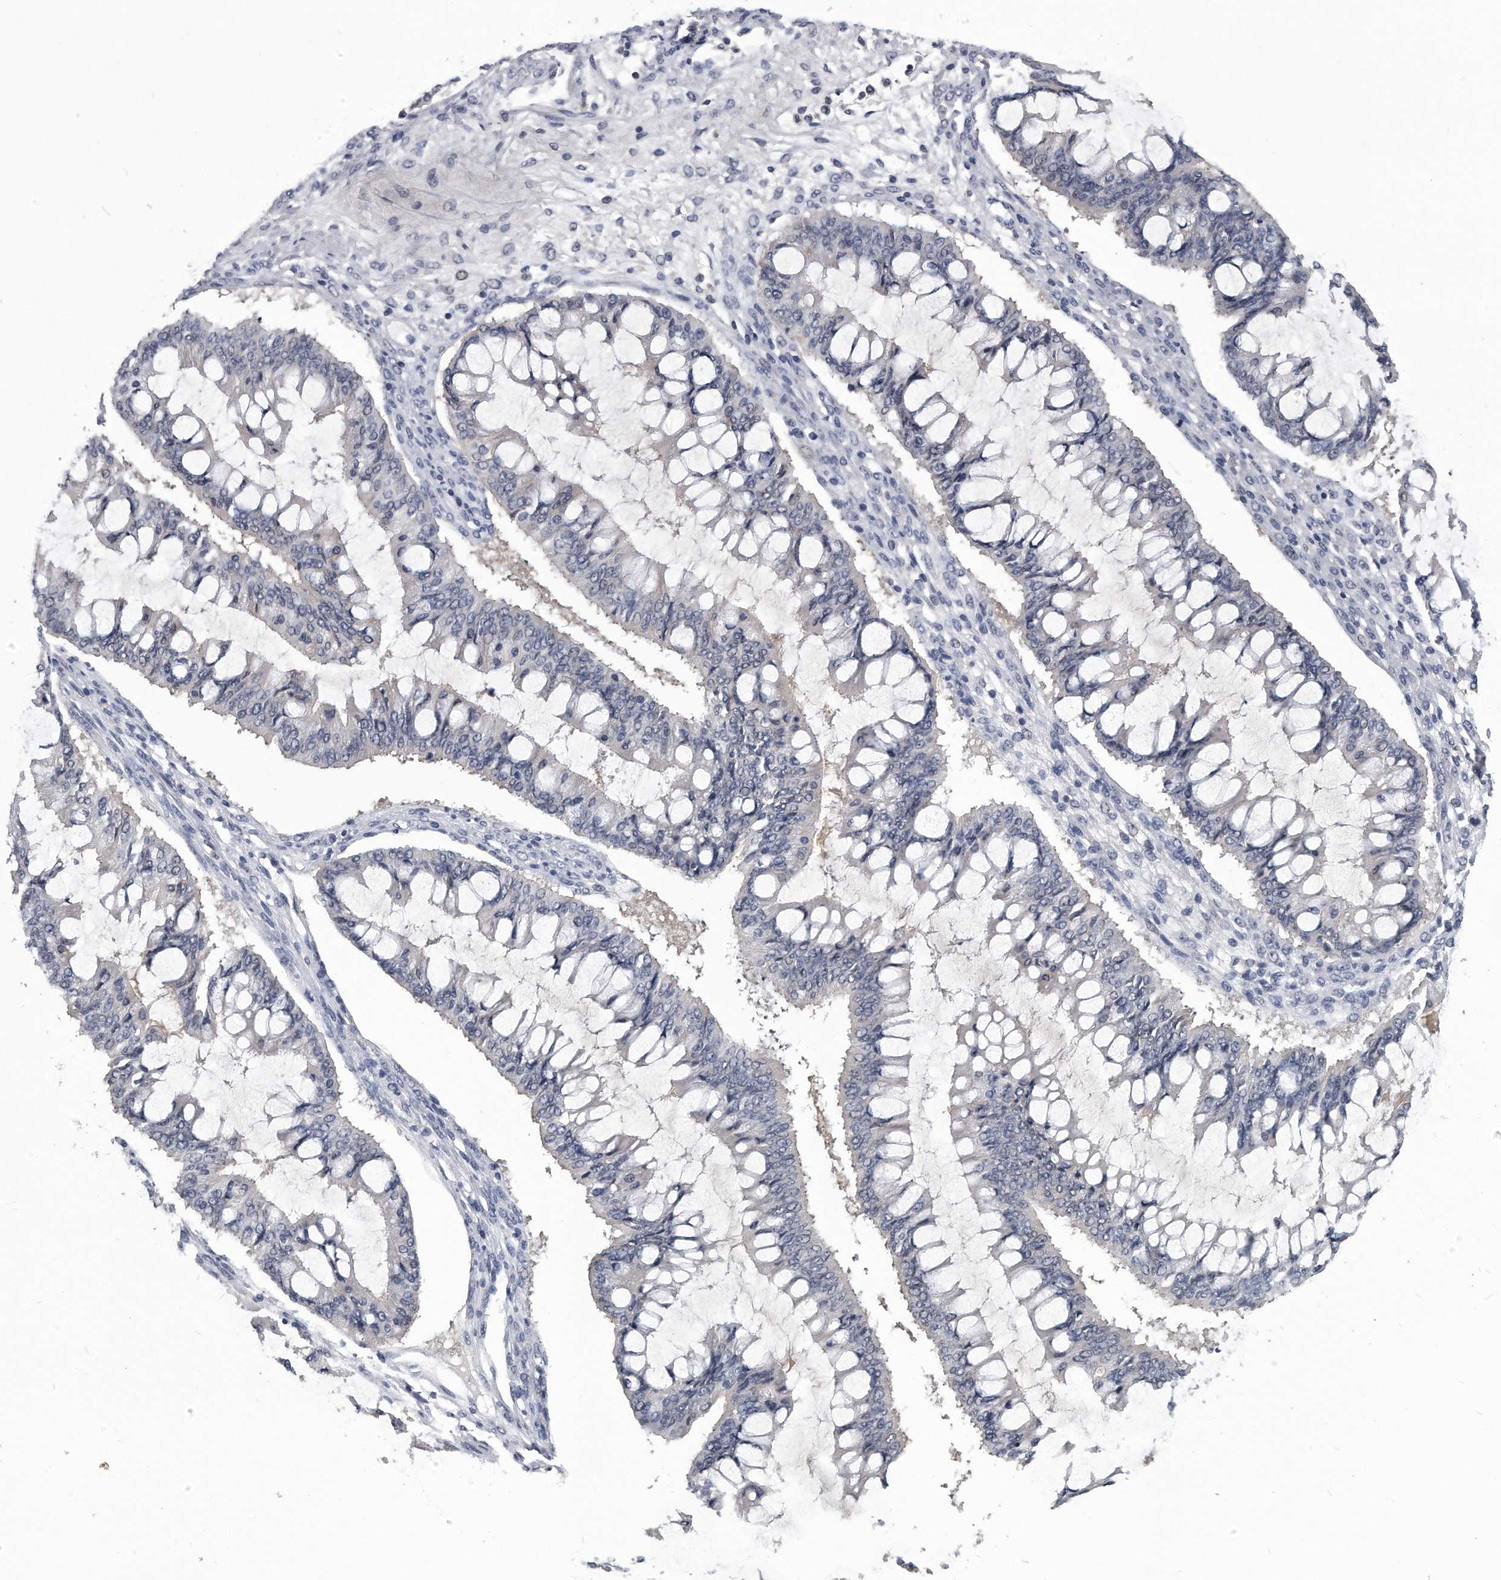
{"staining": {"intensity": "negative", "quantity": "none", "location": "none"}, "tissue": "ovarian cancer", "cell_type": "Tumor cells", "image_type": "cancer", "snomed": [{"axis": "morphology", "description": "Cystadenocarcinoma, mucinous, NOS"}, {"axis": "topography", "description": "Ovary"}], "caption": "This is a micrograph of IHC staining of ovarian cancer (mucinous cystadenocarcinoma), which shows no expression in tumor cells.", "gene": "PDXK", "patient": {"sex": "female", "age": 73}}